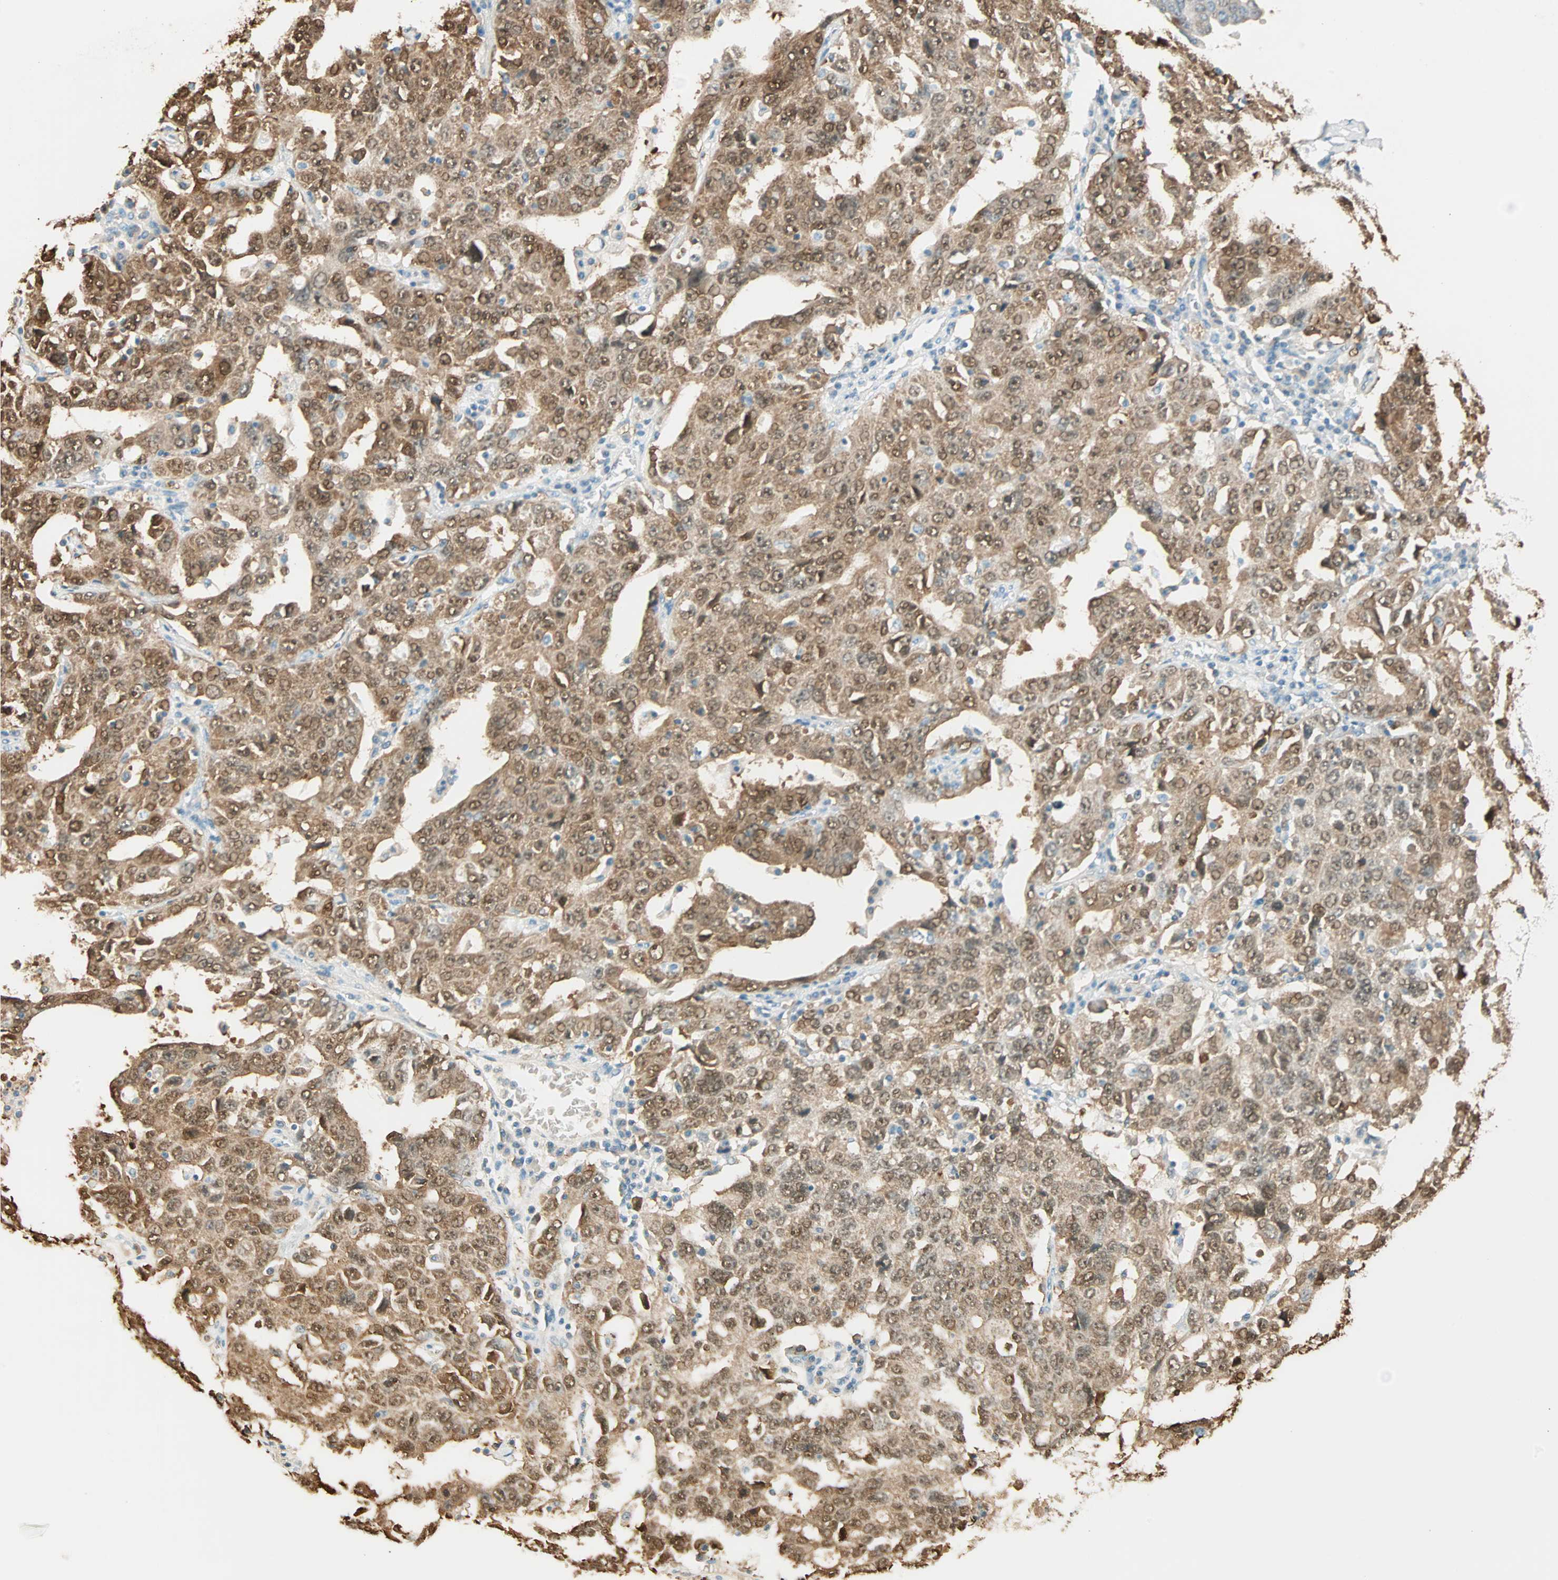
{"staining": {"intensity": "strong", "quantity": ">75%", "location": "cytoplasmic/membranous,nuclear"}, "tissue": "ovarian cancer", "cell_type": "Tumor cells", "image_type": "cancer", "snomed": [{"axis": "morphology", "description": "Carcinoma, endometroid"}, {"axis": "topography", "description": "Ovary"}], "caption": "Ovarian cancer (endometroid carcinoma) stained with DAB immunohistochemistry (IHC) shows high levels of strong cytoplasmic/membranous and nuclear staining in about >75% of tumor cells. (brown staining indicates protein expression, while blue staining denotes nuclei).", "gene": "S100A1", "patient": {"sex": "female", "age": 62}}